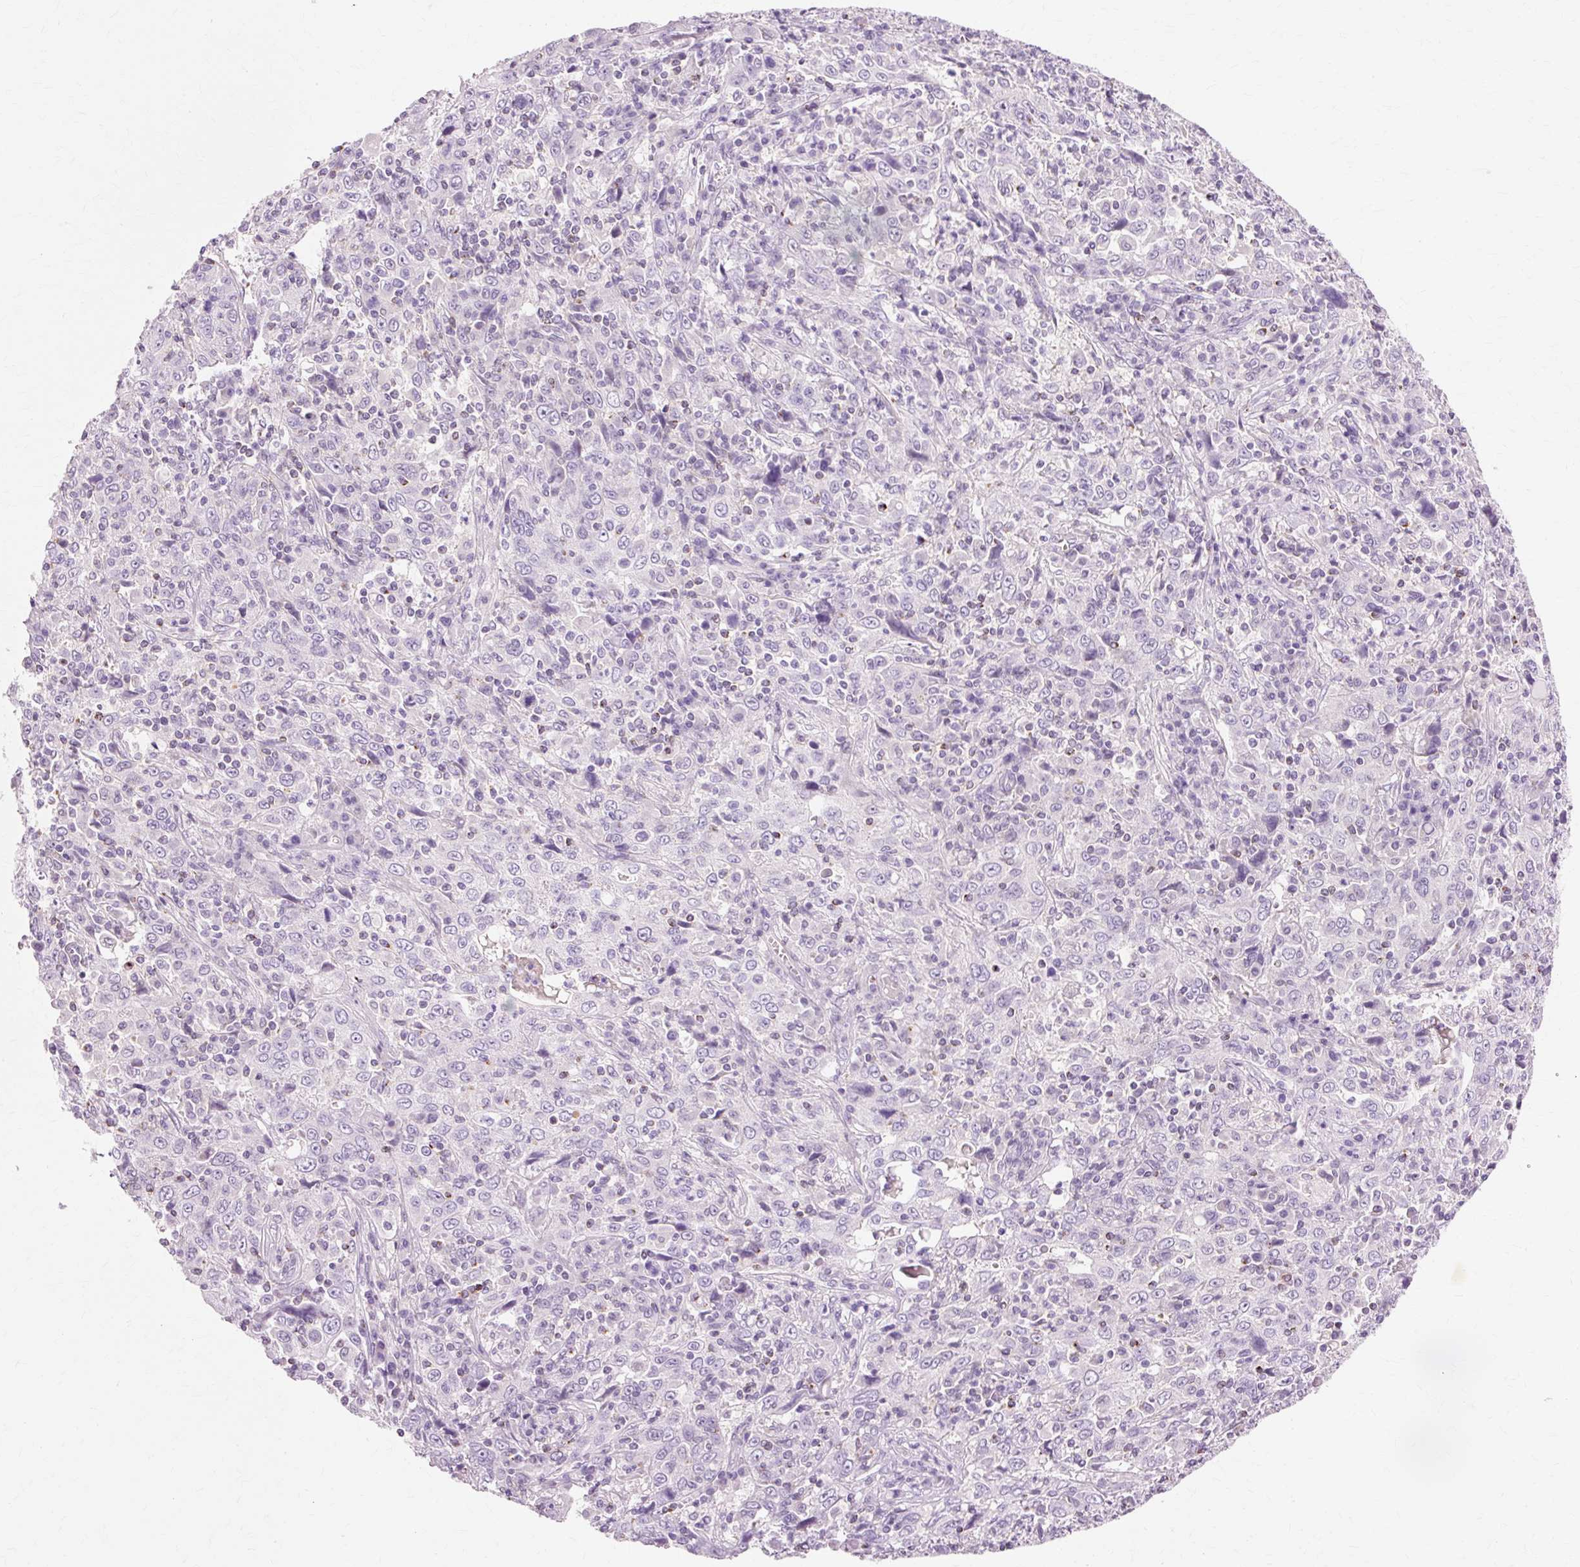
{"staining": {"intensity": "negative", "quantity": "none", "location": "none"}, "tissue": "cervical cancer", "cell_type": "Tumor cells", "image_type": "cancer", "snomed": [{"axis": "morphology", "description": "Squamous cell carcinoma, NOS"}, {"axis": "topography", "description": "Cervix"}], "caption": "The histopathology image exhibits no staining of tumor cells in squamous cell carcinoma (cervical).", "gene": "VN1R2", "patient": {"sex": "female", "age": 46}}